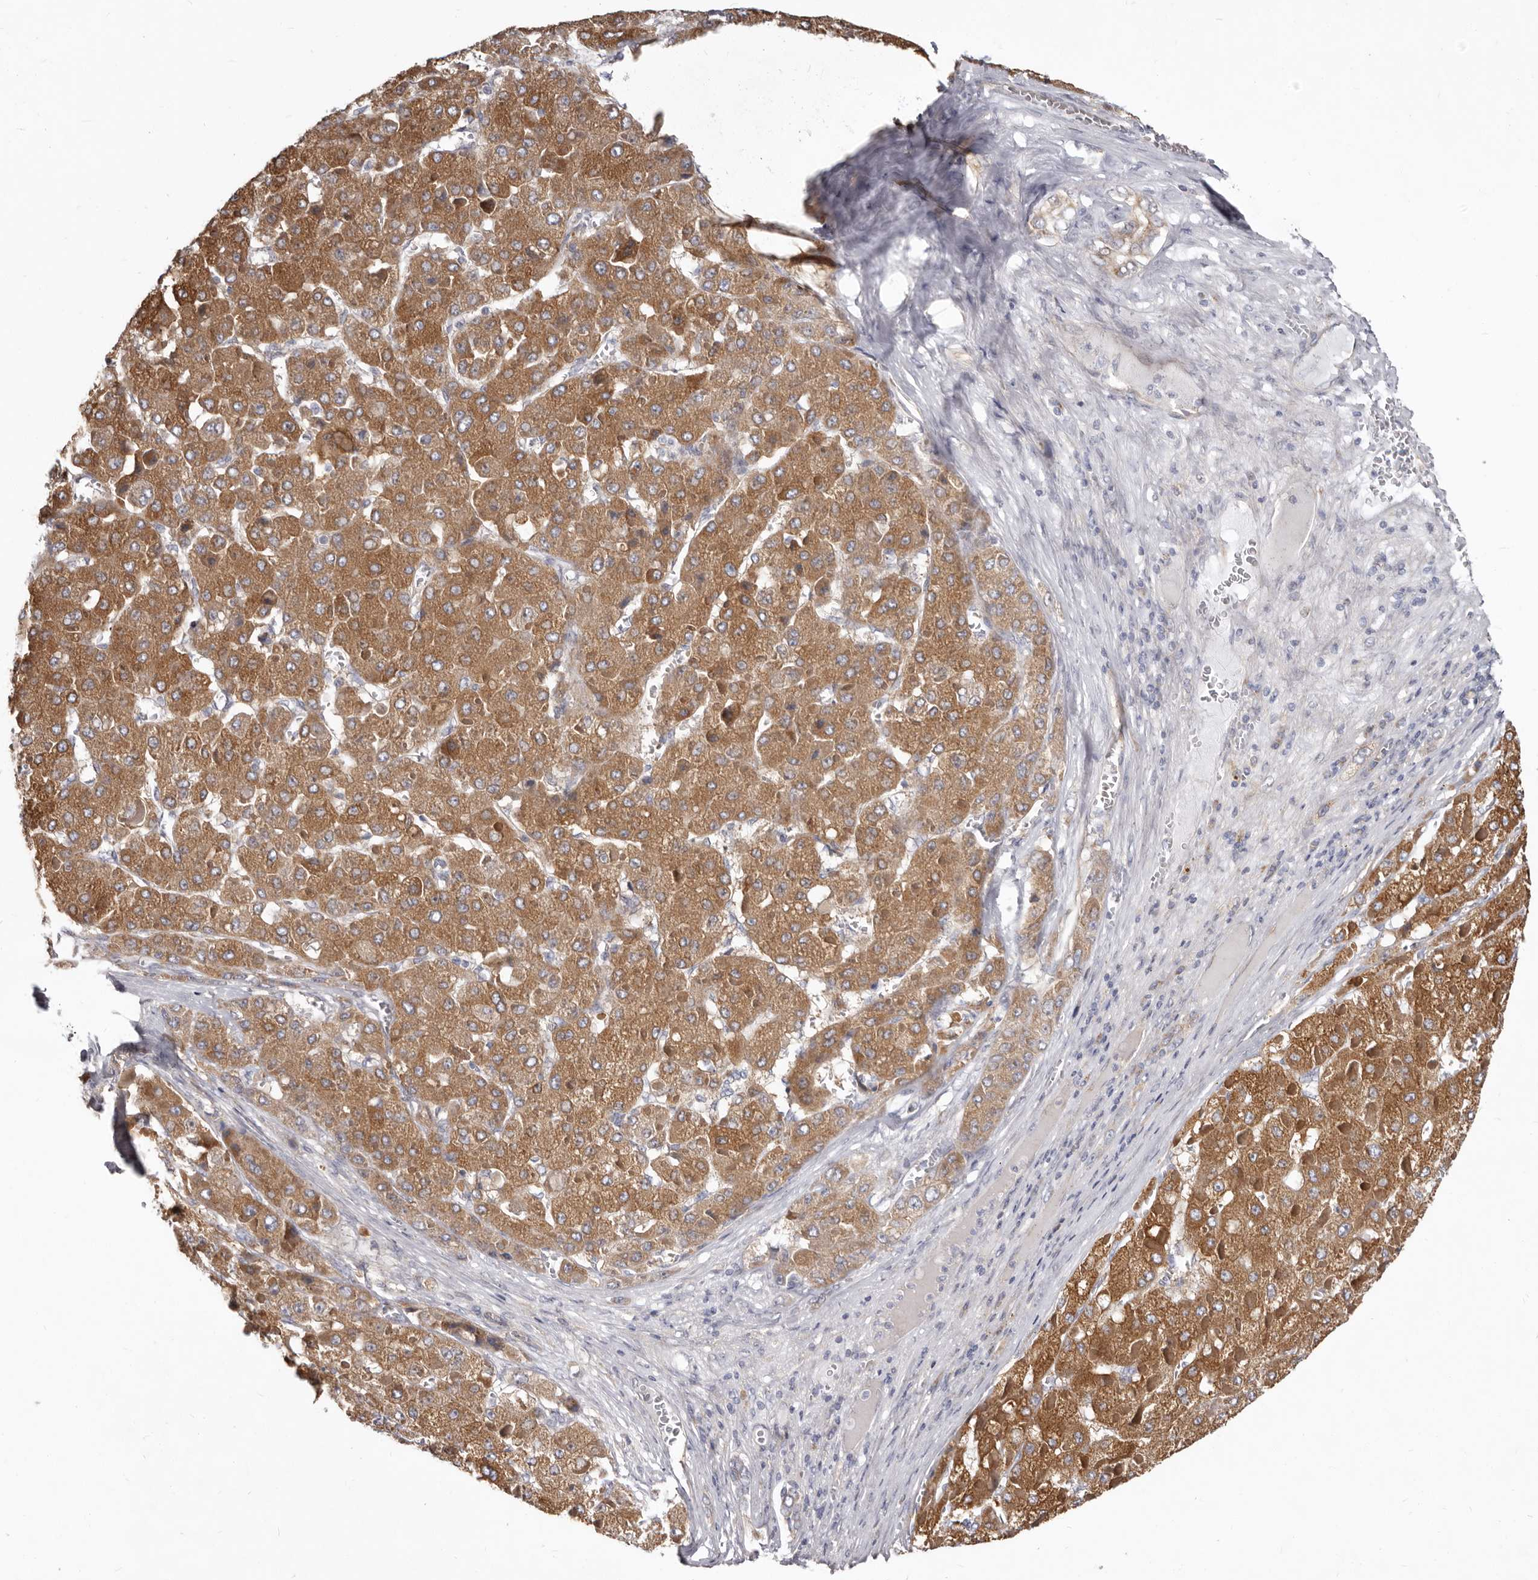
{"staining": {"intensity": "strong", "quantity": ">75%", "location": "cytoplasmic/membranous"}, "tissue": "liver cancer", "cell_type": "Tumor cells", "image_type": "cancer", "snomed": [{"axis": "morphology", "description": "Carcinoma, Hepatocellular, NOS"}, {"axis": "topography", "description": "Liver"}], "caption": "Tumor cells demonstrate high levels of strong cytoplasmic/membranous staining in about >75% of cells in human liver hepatocellular carcinoma.", "gene": "FMO2", "patient": {"sex": "female", "age": 73}}